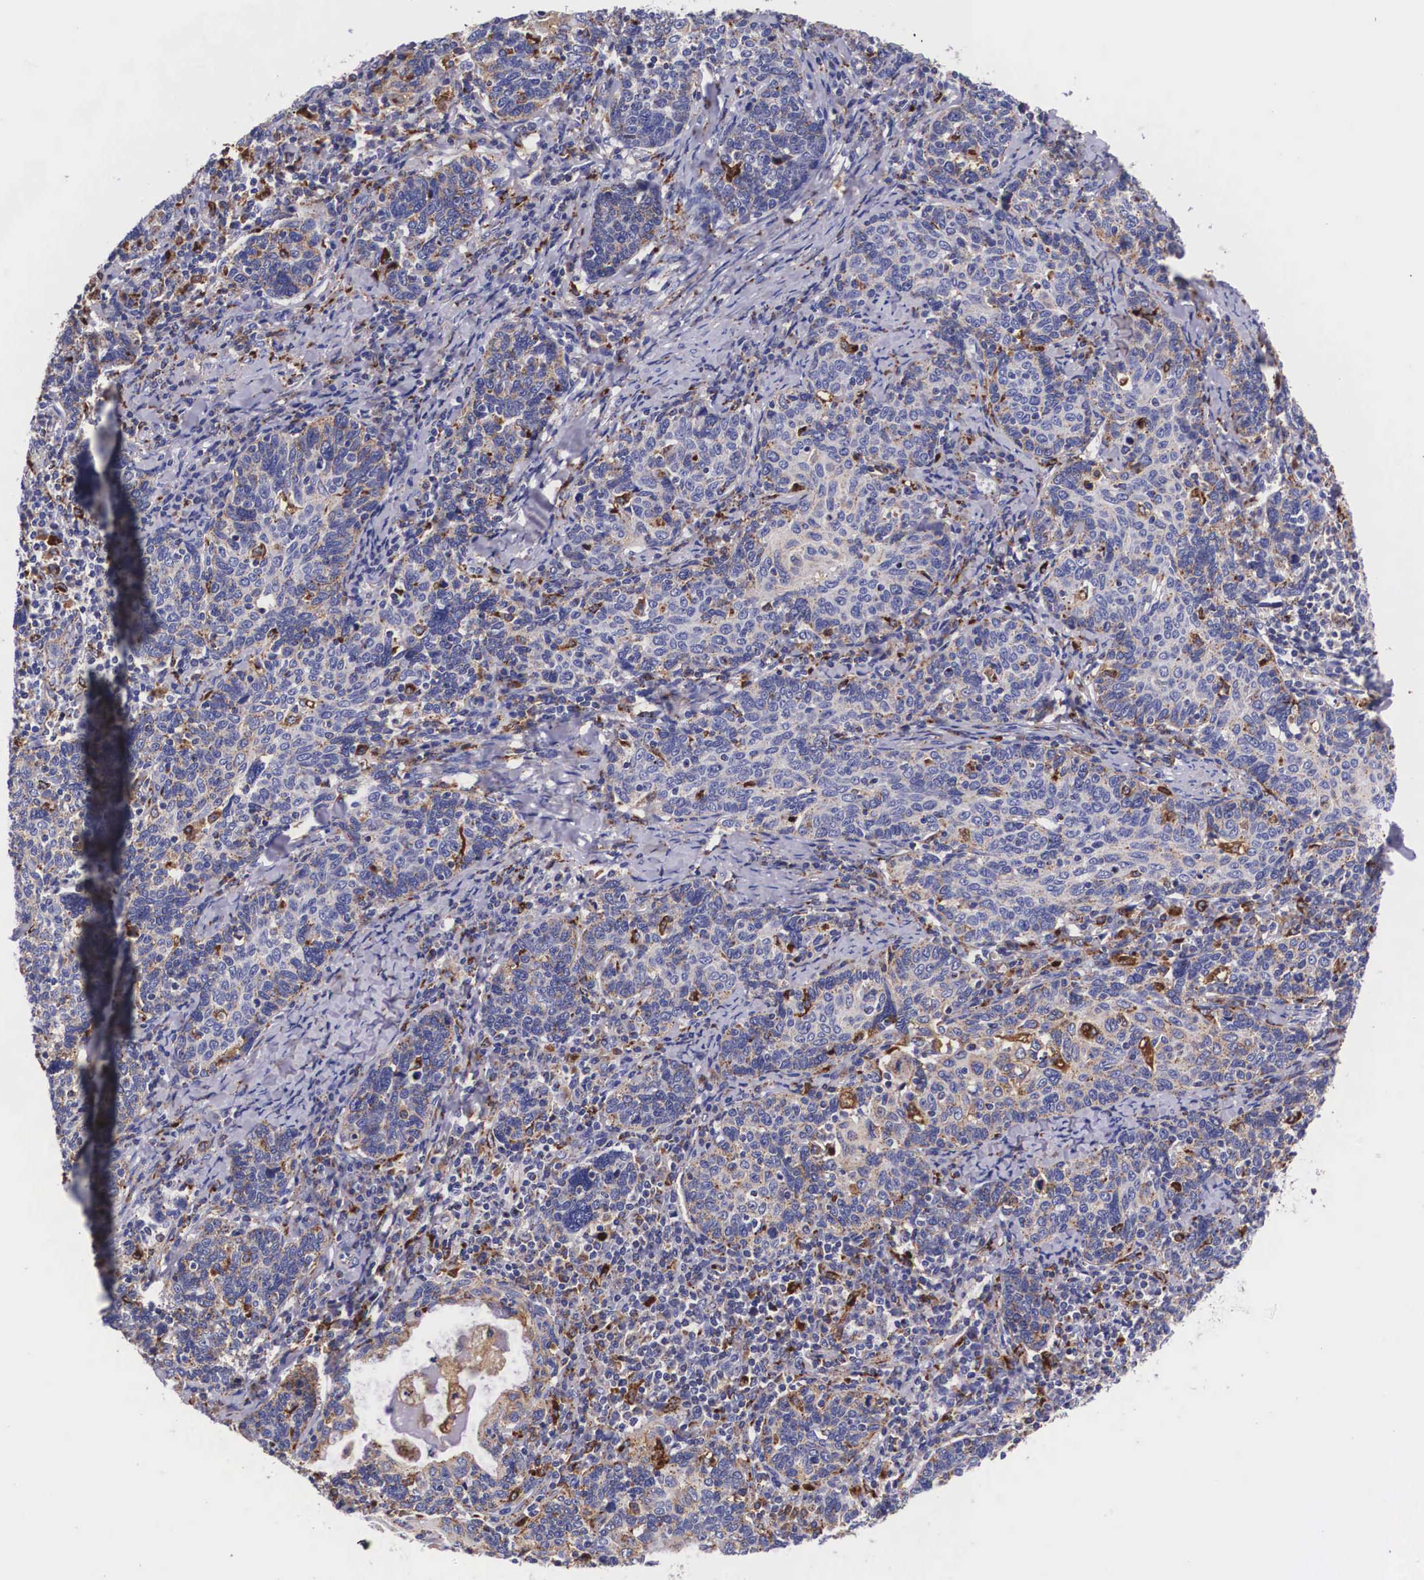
{"staining": {"intensity": "weak", "quantity": "25%-75%", "location": "cytoplasmic/membranous"}, "tissue": "cervical cancer", "cell_type": "Tumor cells", "image_type": "cancer", "snomed": [{"axis": "morphology", "description": "Squamous cell carcinoma, NOS"}, {"axis": "topography", "description": "Cervix"}], "caption": "A high-resolution micrograph shows IHC staining of cervical cancer (squamous cell carcinoma), which demonstrates weak cytoplasmic/membranous staining in about 25%-75% of tumor cells.", "gene": "NAGA", "patient": {"sex": "female", "age": 41}}